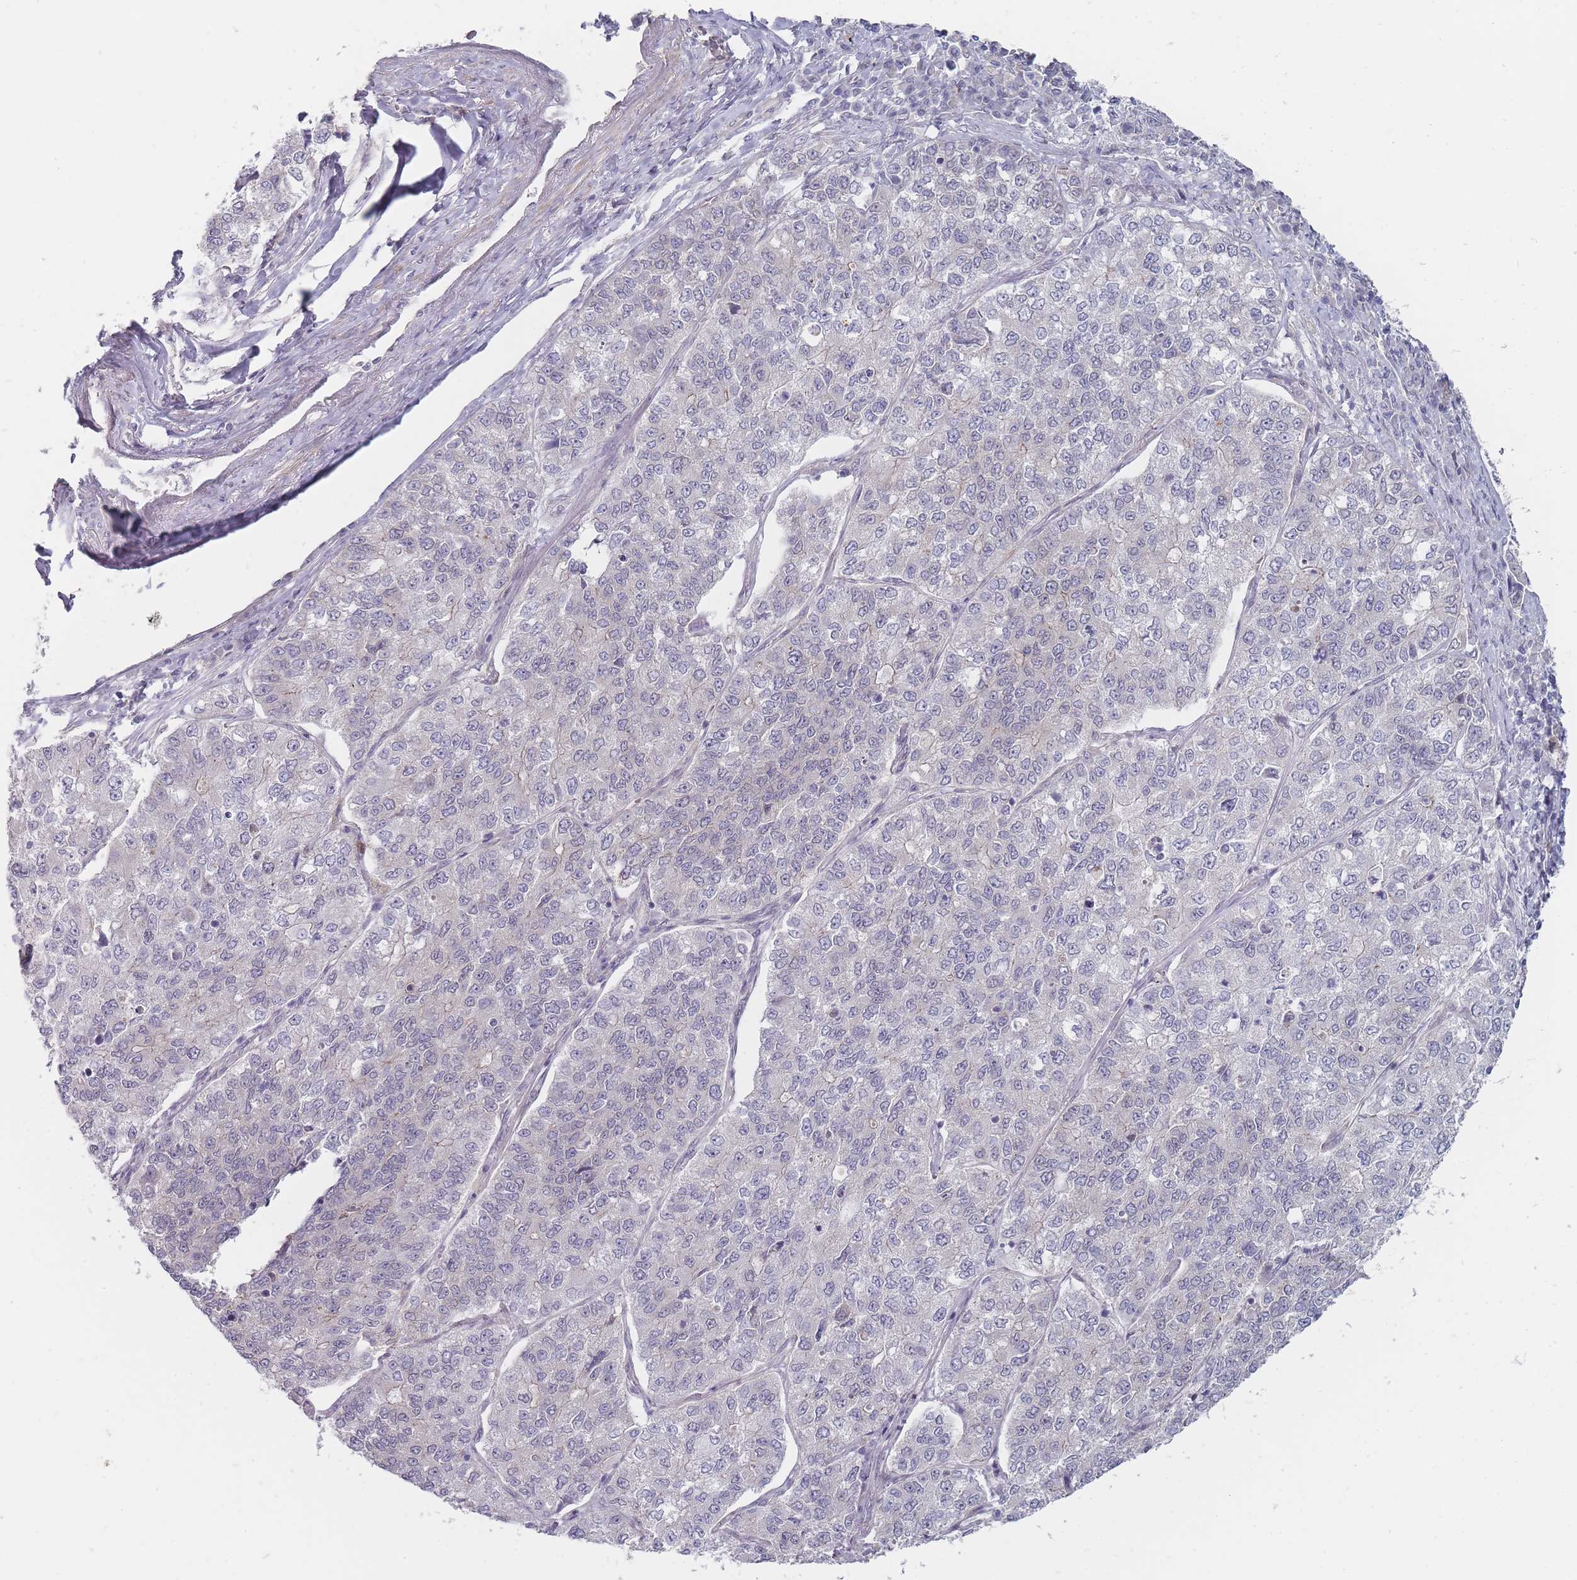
{"staining": {"intensity": "negative", "quantity": "none", "location": "none"}, "tissue": "lung cancer", "cell_type": "Tumor cells", "image_type": "cancer", "snomed": [{"axis": "morphology", "description": "Adenocarcinoma, NOS"}, {"axis": "topography", "description": "Lung"}], "caption": "There is no significant expression in tumor cells of lung cancer. (DAB immunohistochemistry with hematoxylin counter stain).", "gene": "PCDH12", "patient": {"sex": "male", "age": 49}}